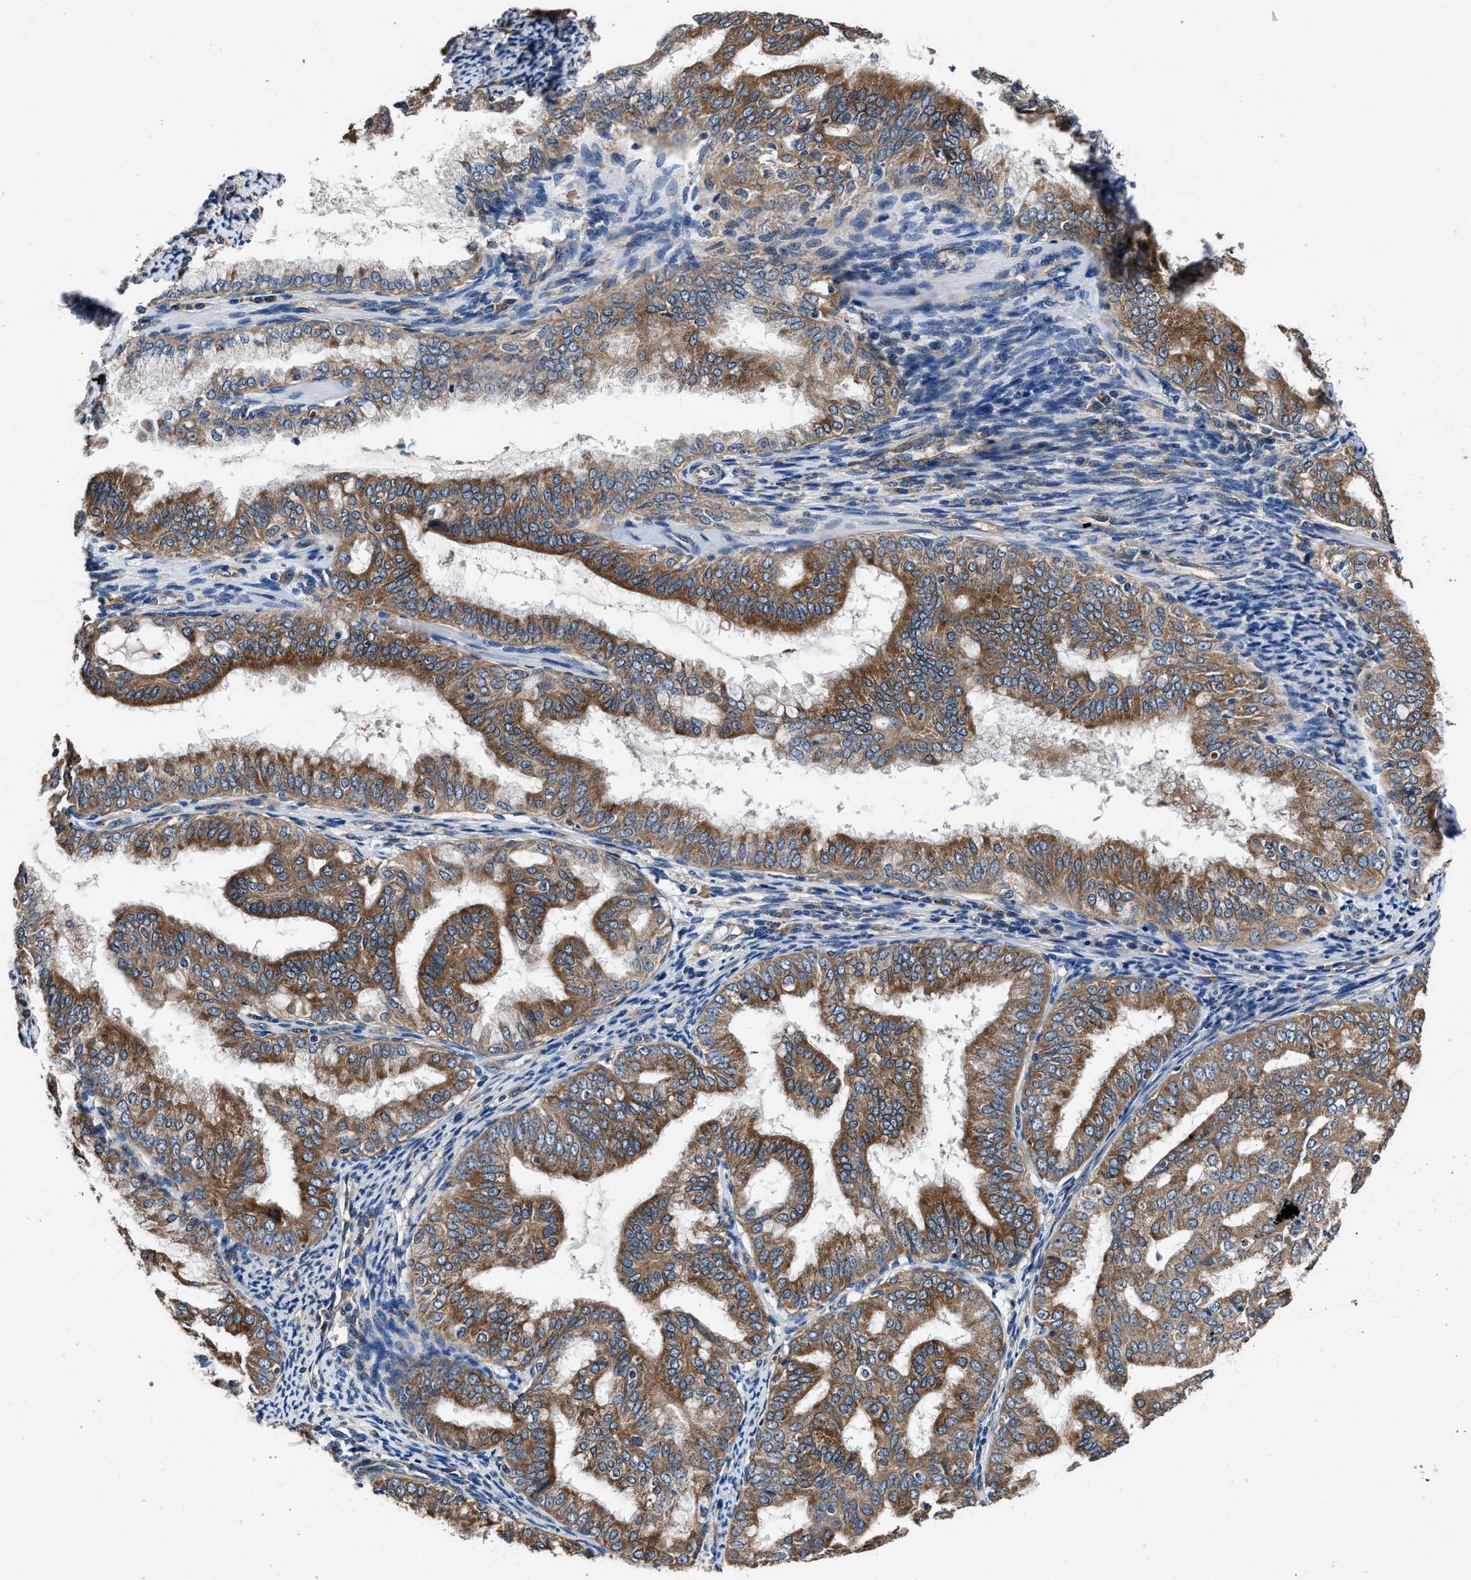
{"staining": {"intensity": "strong", "quantity": ">75%", "location": "cytoplasmic/membranous"}, "tissue": "endometrial cancer", "cell_type": "Tumor cells", "image_type": "cancer", "snomed": [{"axis": "morphology", "description": "Adenocarcinoma, NOS"}, {"axis": "topography", "description": "Endometrium"}], "caption": "A micrograph of endometrial cancer (adenocarcinoma) stained for a protein exhibits strong cytoplasmic/membranous brown staining in tumor cells.", "gene": "DHRS7B", "patient": {"sex": "female", "age": 63}}